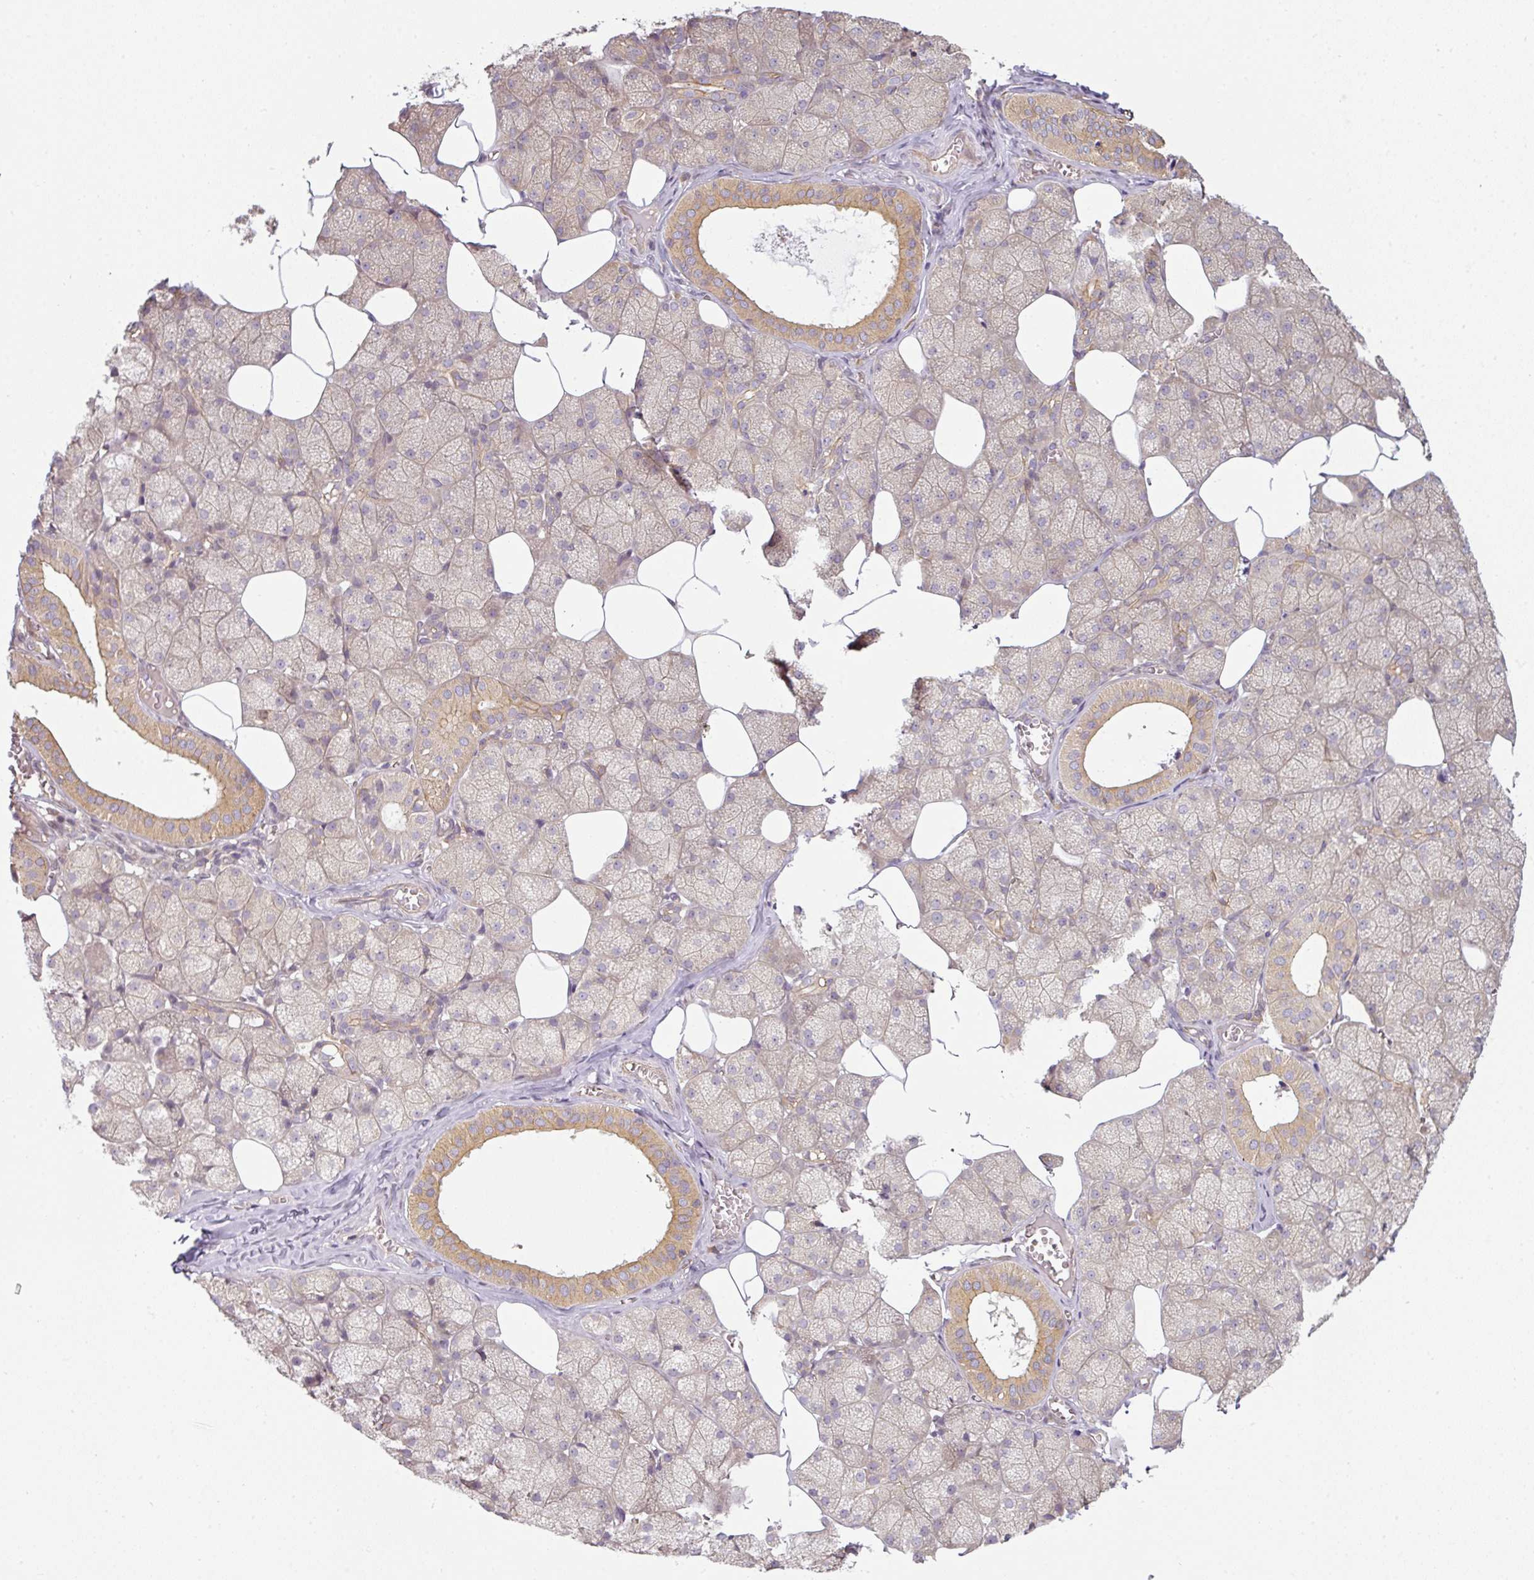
{"staining": {"intensity": "moderate", "quantity": "<25%", "location": "cytoplasmic/membranous"}, "tissue": "salivary gland", "cell_type": "Glandular cells", "image_type": "normal", "snomed": [{"axis": "morphology", "description": "Normal tissue, NOS"}, {"axis": "topography", "description": "Salivary gland"}, {"axis": "topography", "description": "Peripheral nerve tissue"}], "caption": "Immunohistochemistry (IHC) staining of benign salivary gland, which demonstrates low levels of moderate cytoplasmic/membranous positivity in approximately <25% of glandular cells indicating moderate cytoplasmic/membranous protein staining. The staining was performed using DAB (3,3'-diaminobenzidine) (brown) for protein detection and nuclei were counterstained in hematoxylin (blue).", "gene": "RNF31", "patient": {"sex": "male", "age": 38}}